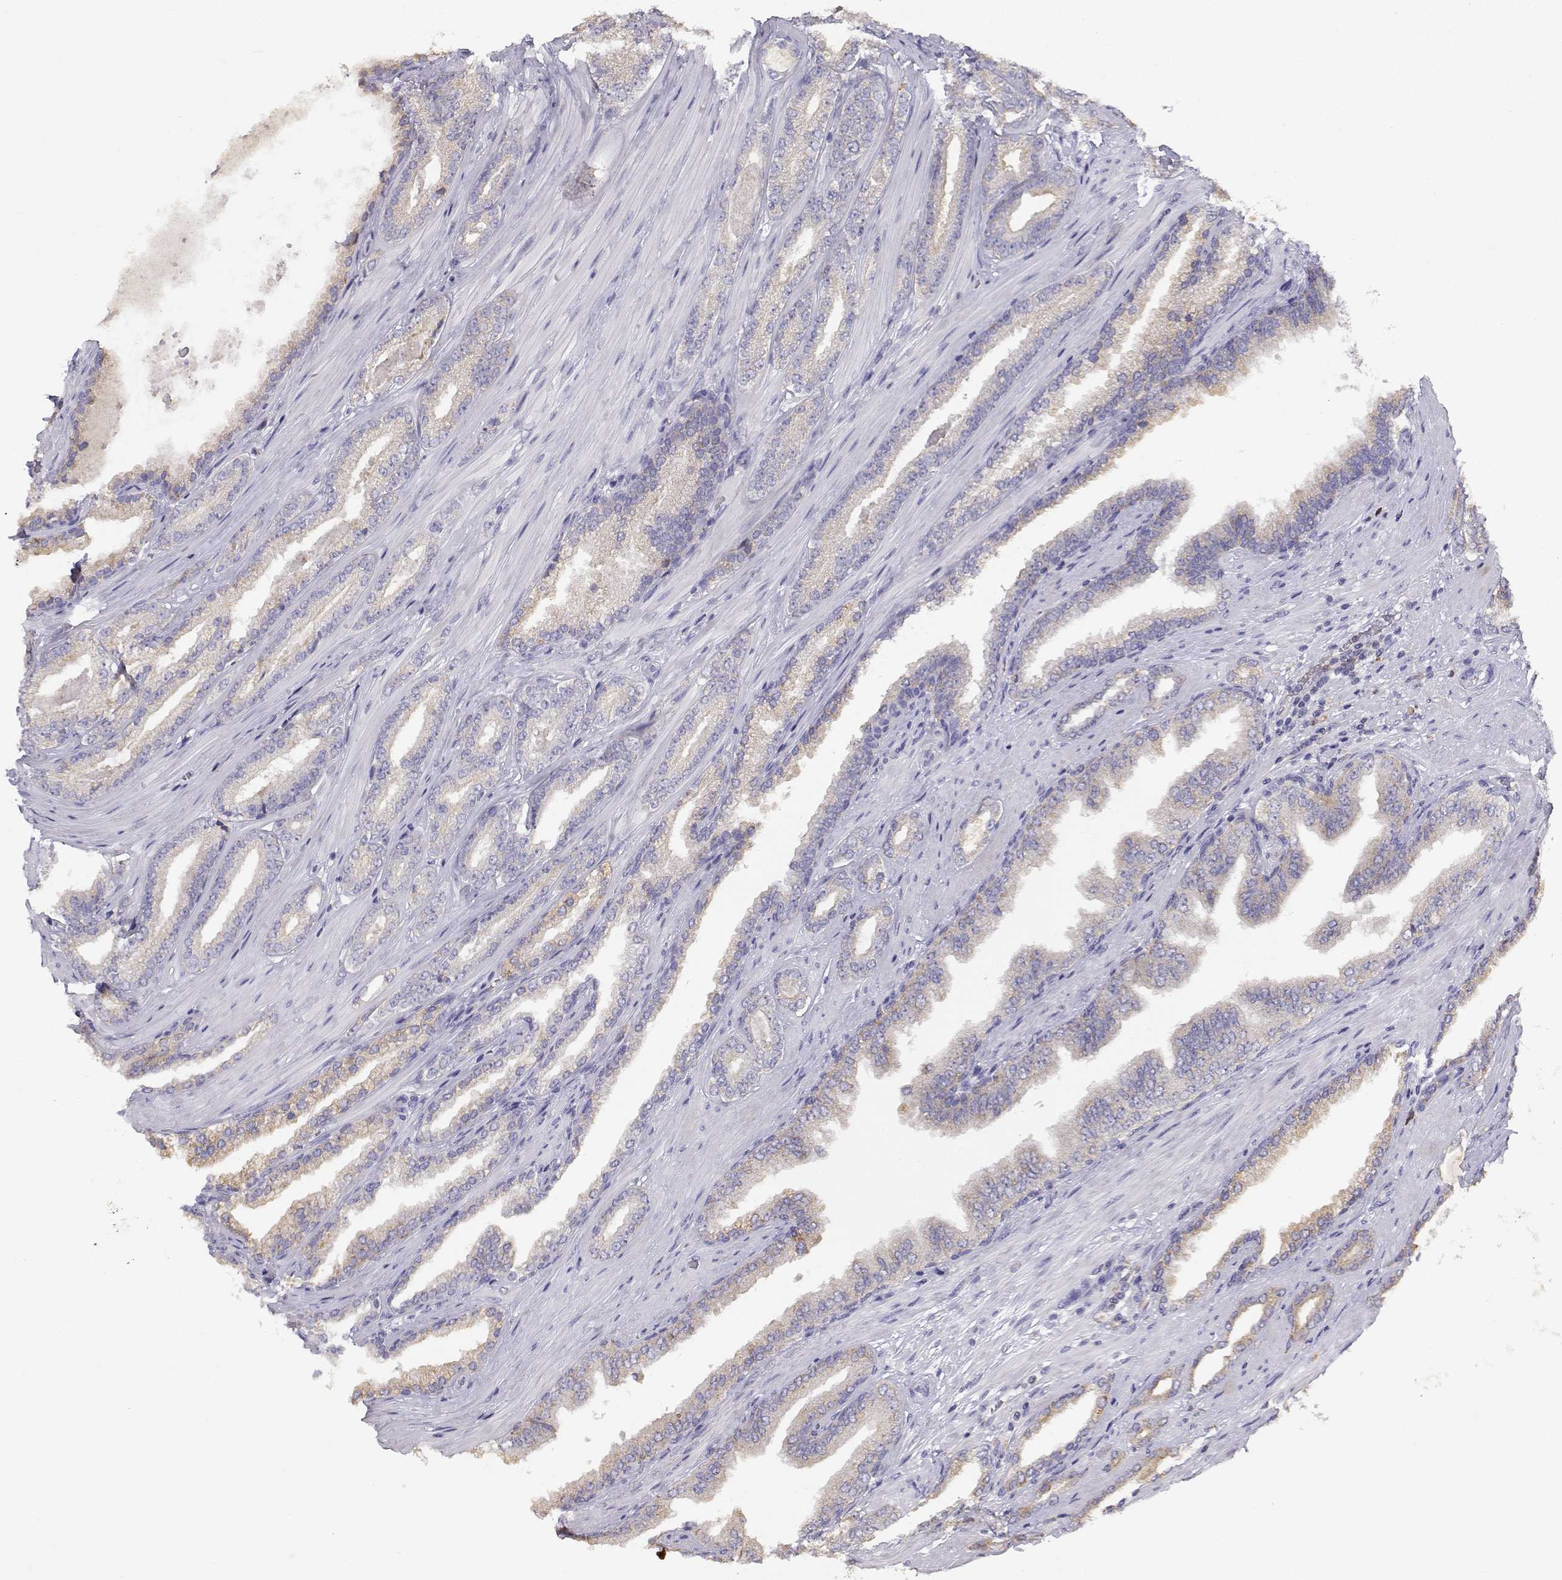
{"staining": {"intensity": "weak", "quantity": "25%-75%", "location": "cytoplasmic/membranous"}, "tissue": "prostate cancer", "cell_type": "Tumor cells", "image_type": "cancer", "snomed": [{"axis": "morphology", "description": "Adenocarcinoma, Low grade"}, {"axis": "topography", "description": "Prostate"}], "caption": "Prostate cancer tissue displays weak cytoplasmic/membranous expression in approximately 25%-75% of tumor cells, visualized by immunohistochemistry.", "gene": "ADA", "patient": {"sex": "male", "age": 61}}